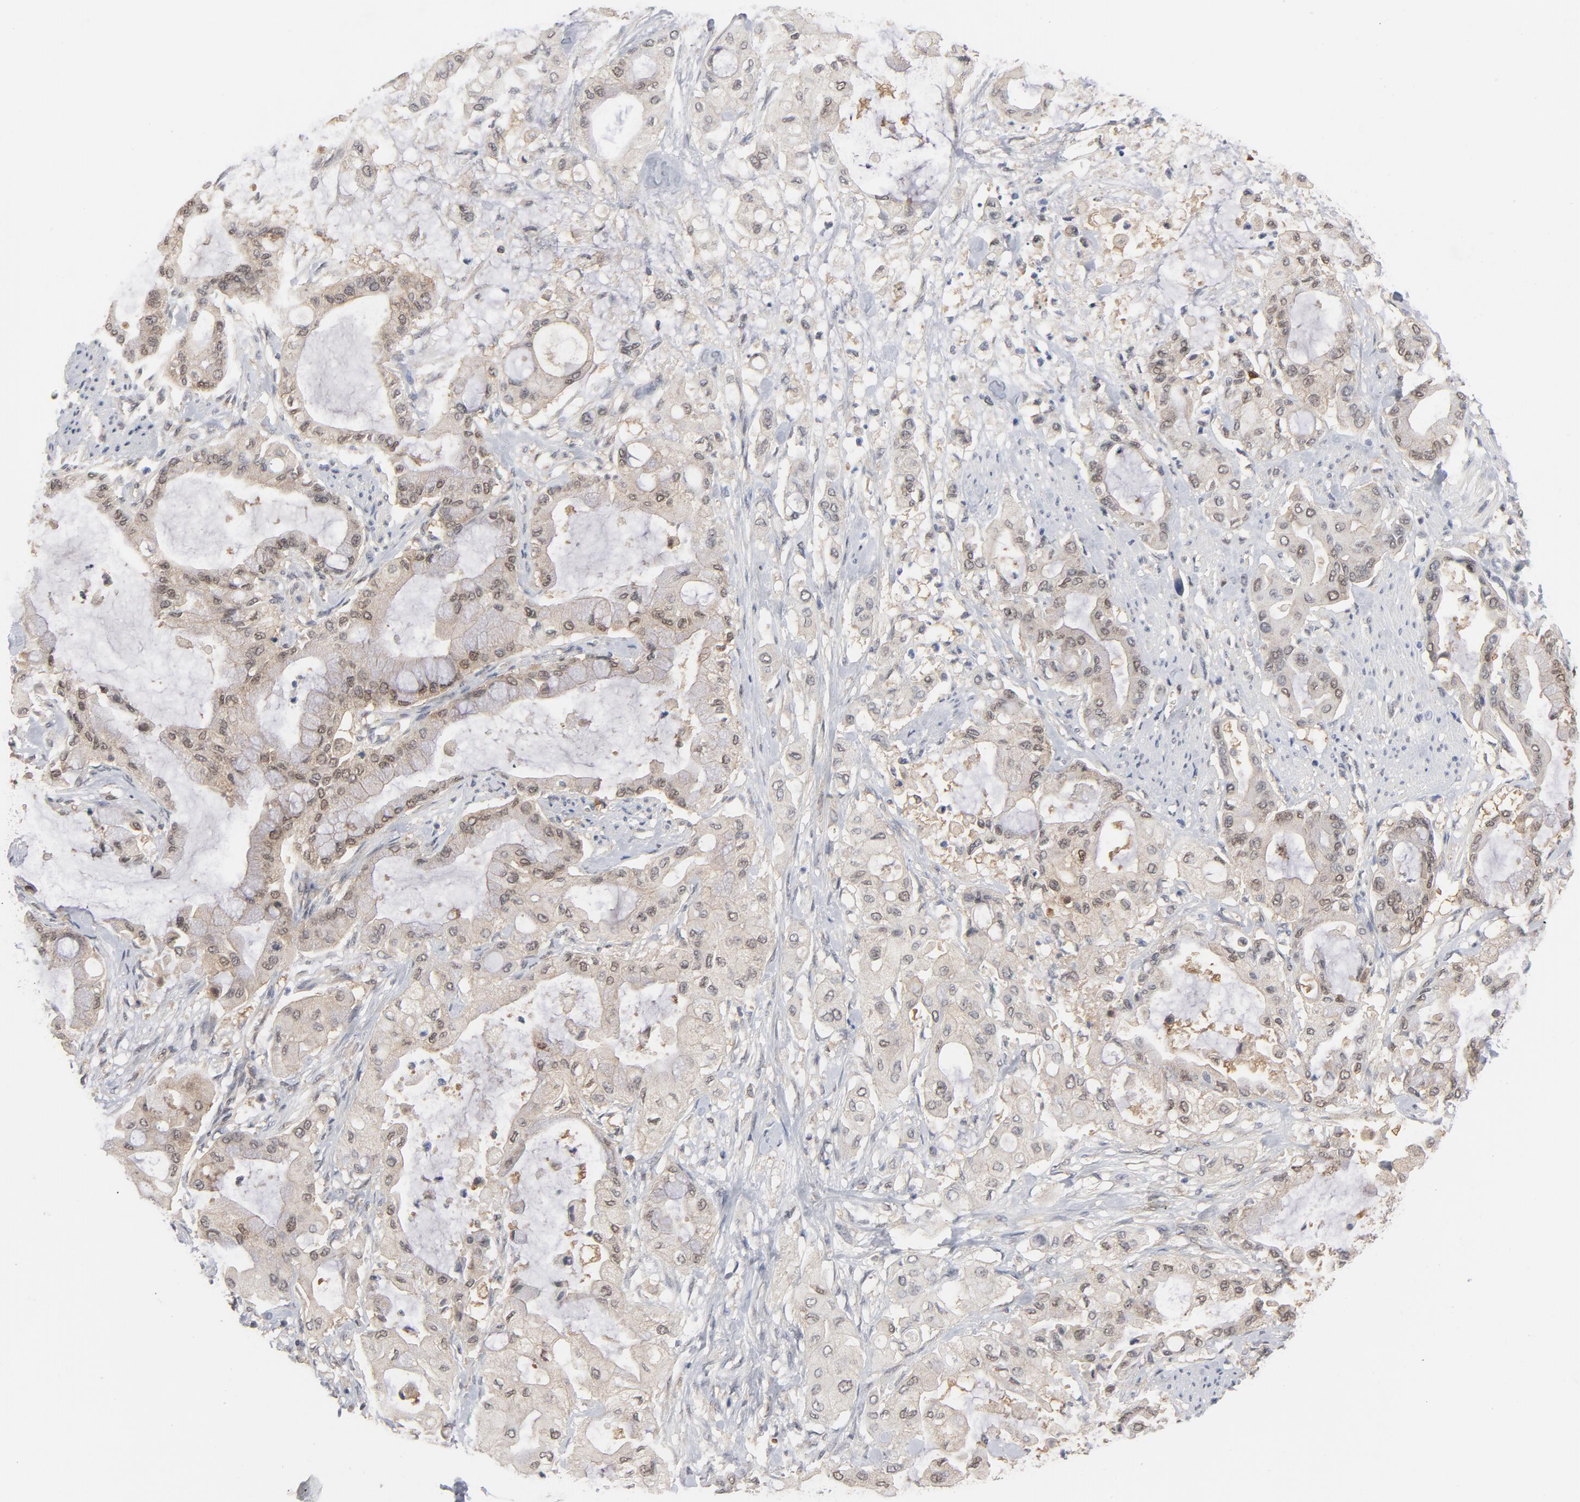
{"staining": {"intensity": "weak", "quantity": ">75%", "location": "cytoplasmic/membranous,nuclear"}, "tissue": "pancreatic cancer", "cell_type": "Tumor cells", "image_type": "cancer", "snomed": [{"axis": "morphology", "description": "Adenocarcinoma, NOS"}, {"axis": "morphology", "description": "Adenocarcinoma, metastatic, NOS"}, {"axis": "topography", "description": "Lymph node"}, {"axis": "topography", "description": "Pancreas"}, {"axis": "topography", "description": "Duodenum"}], "caption": "Protein staining displays weak cytoplasmic/membranous and nuclear expression in about >75% of tumor cells in adenocarcinoma (pancreatic). The staining was performed using DAB, with brown indicating positive protein expression. Nuclei are stained blue with hematoxylin.", "gene": "PRDX1", "patient": {"sex": "female", "age": 64}}